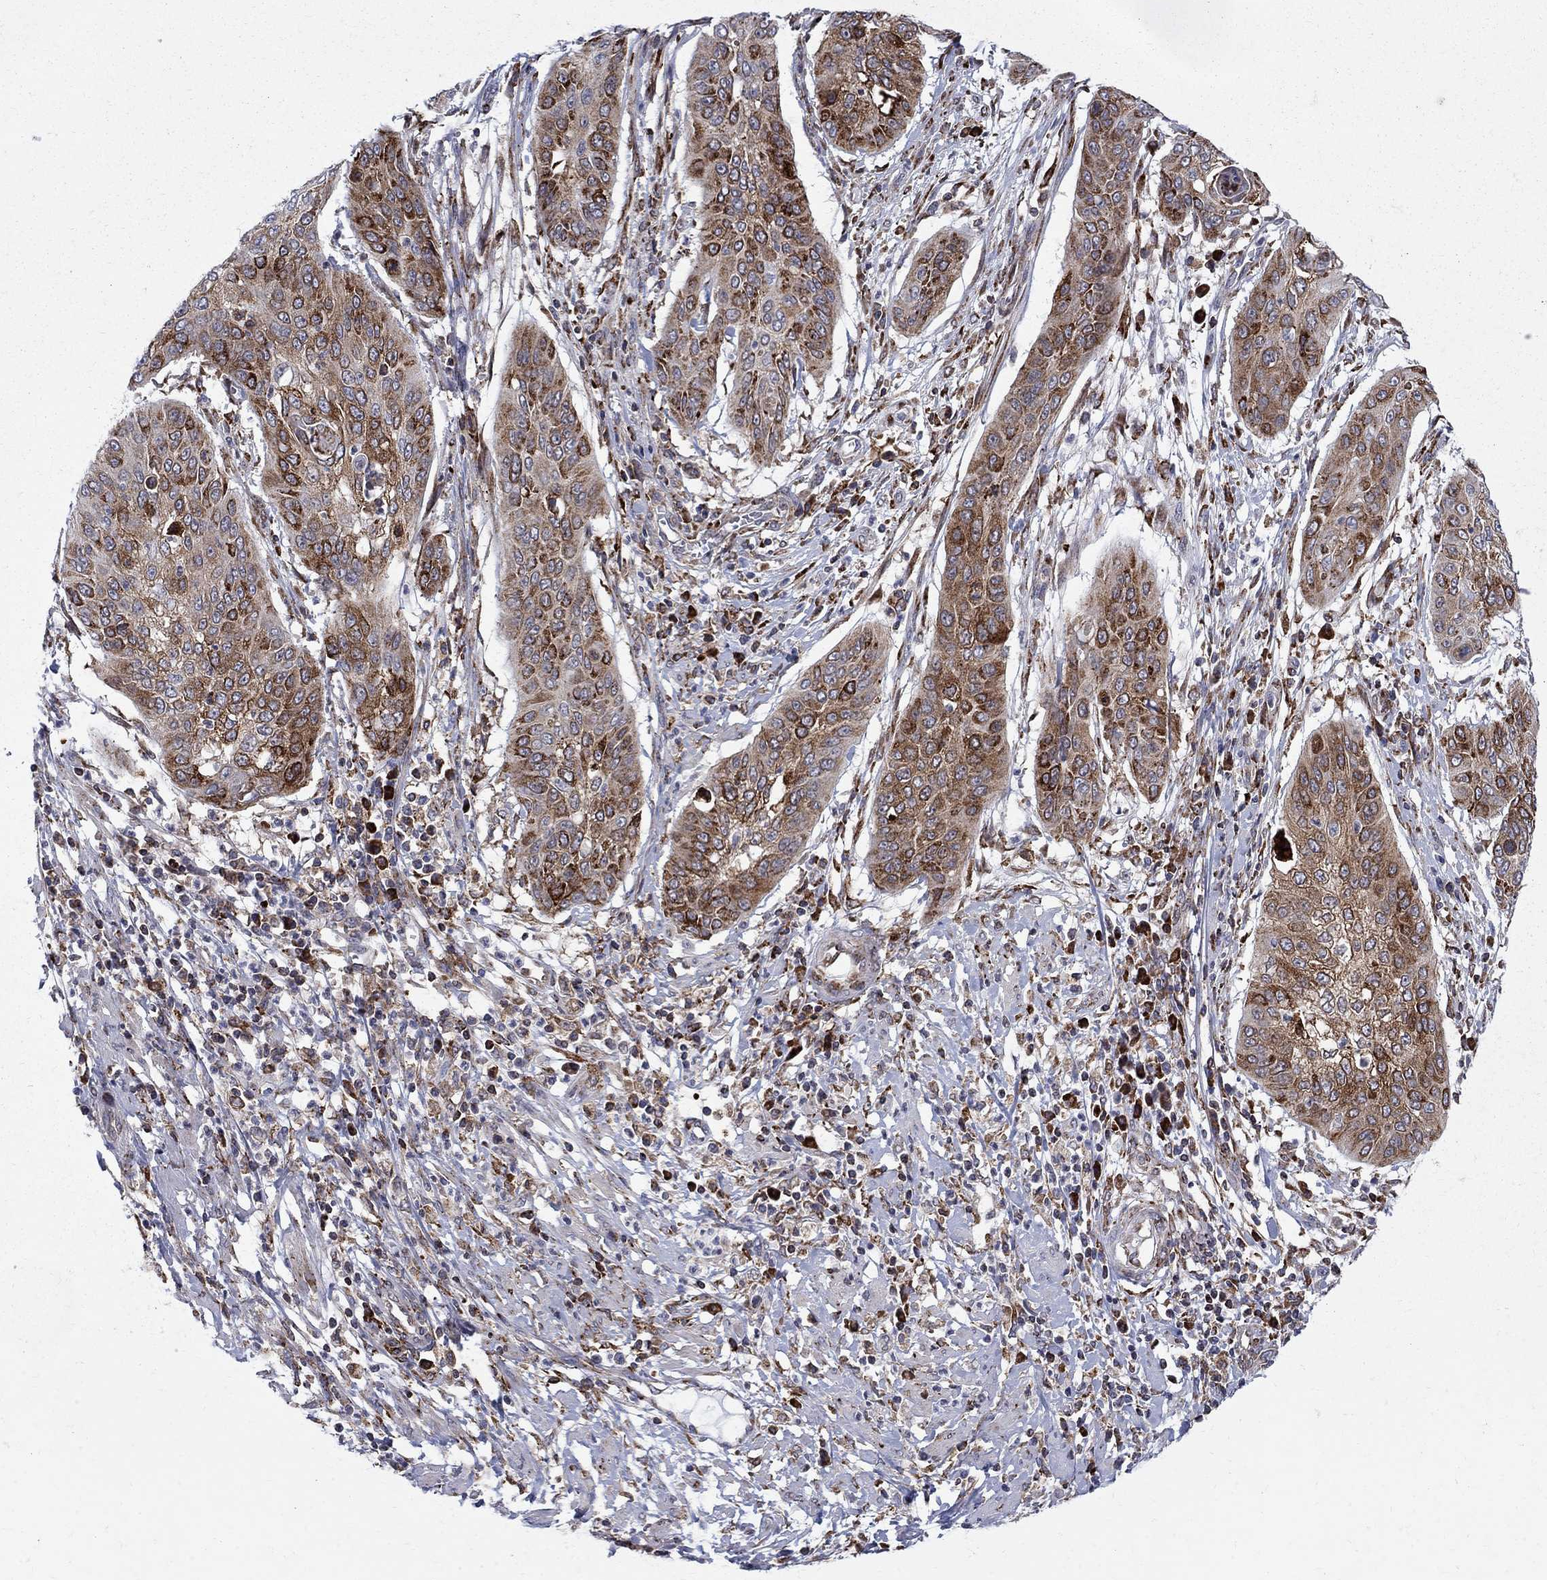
{"staining": {"intensity": "strong", "quantity": "<25%", "location": "cytoplasmic/membranous"}, "tissue": "cervical cancer", "cell_type": "Tumor cells", "image_type": "cancer", "snomed": [{"axis": "morphology", "description": "Squamous cell carcinoma, NOS"}, {"axis": "topography", "description": "Cervix"}], "caption": "This micrograph demonstrates immunohistochemistry (IHC) staining of human squamous cell carcinoma (cervical), with medium strong cytoplasmic/membranous staining in about <25% of tumor cells.", "gene": "CAB39L", "patient": {"sex": "female", "age": 39}}